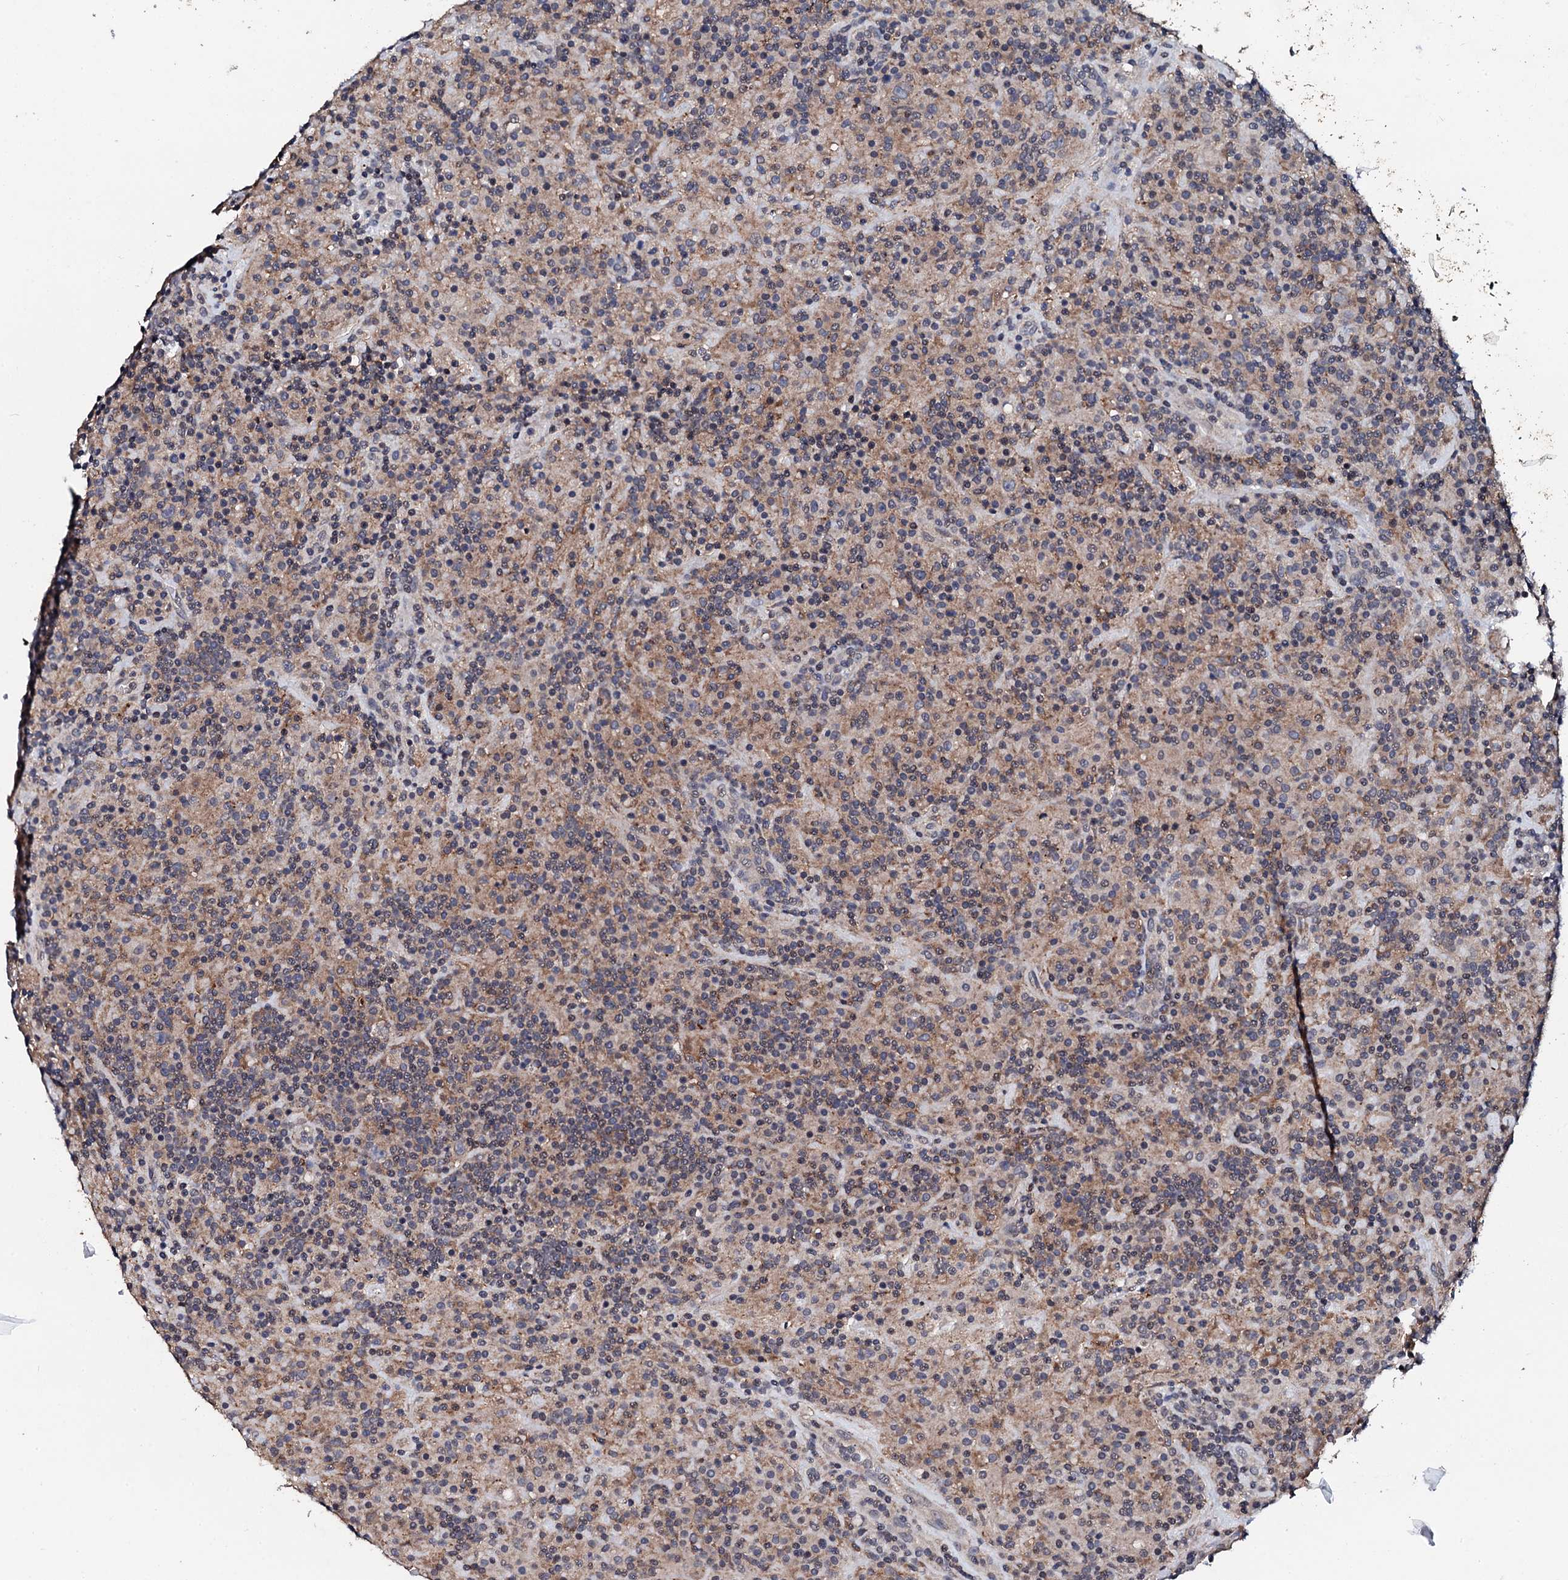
{"staining": {"intensity": "negative", "quantity": "none", "location": "none"}, "tissue": "lymphoma", "cell_type": "Tumor cells", "image_type": "cancer", "snomed": [{"axis": "morphology", "description": "Hodgkin's disease, NOS"}, {"axis": "topography", "description": "Lymph node"}], "caption": "The photomicrograph exhibits no significant expression in tumor cells of lymphoma.", "gene": "EDC3", "patient": {"sex": "male", "age": 70}}